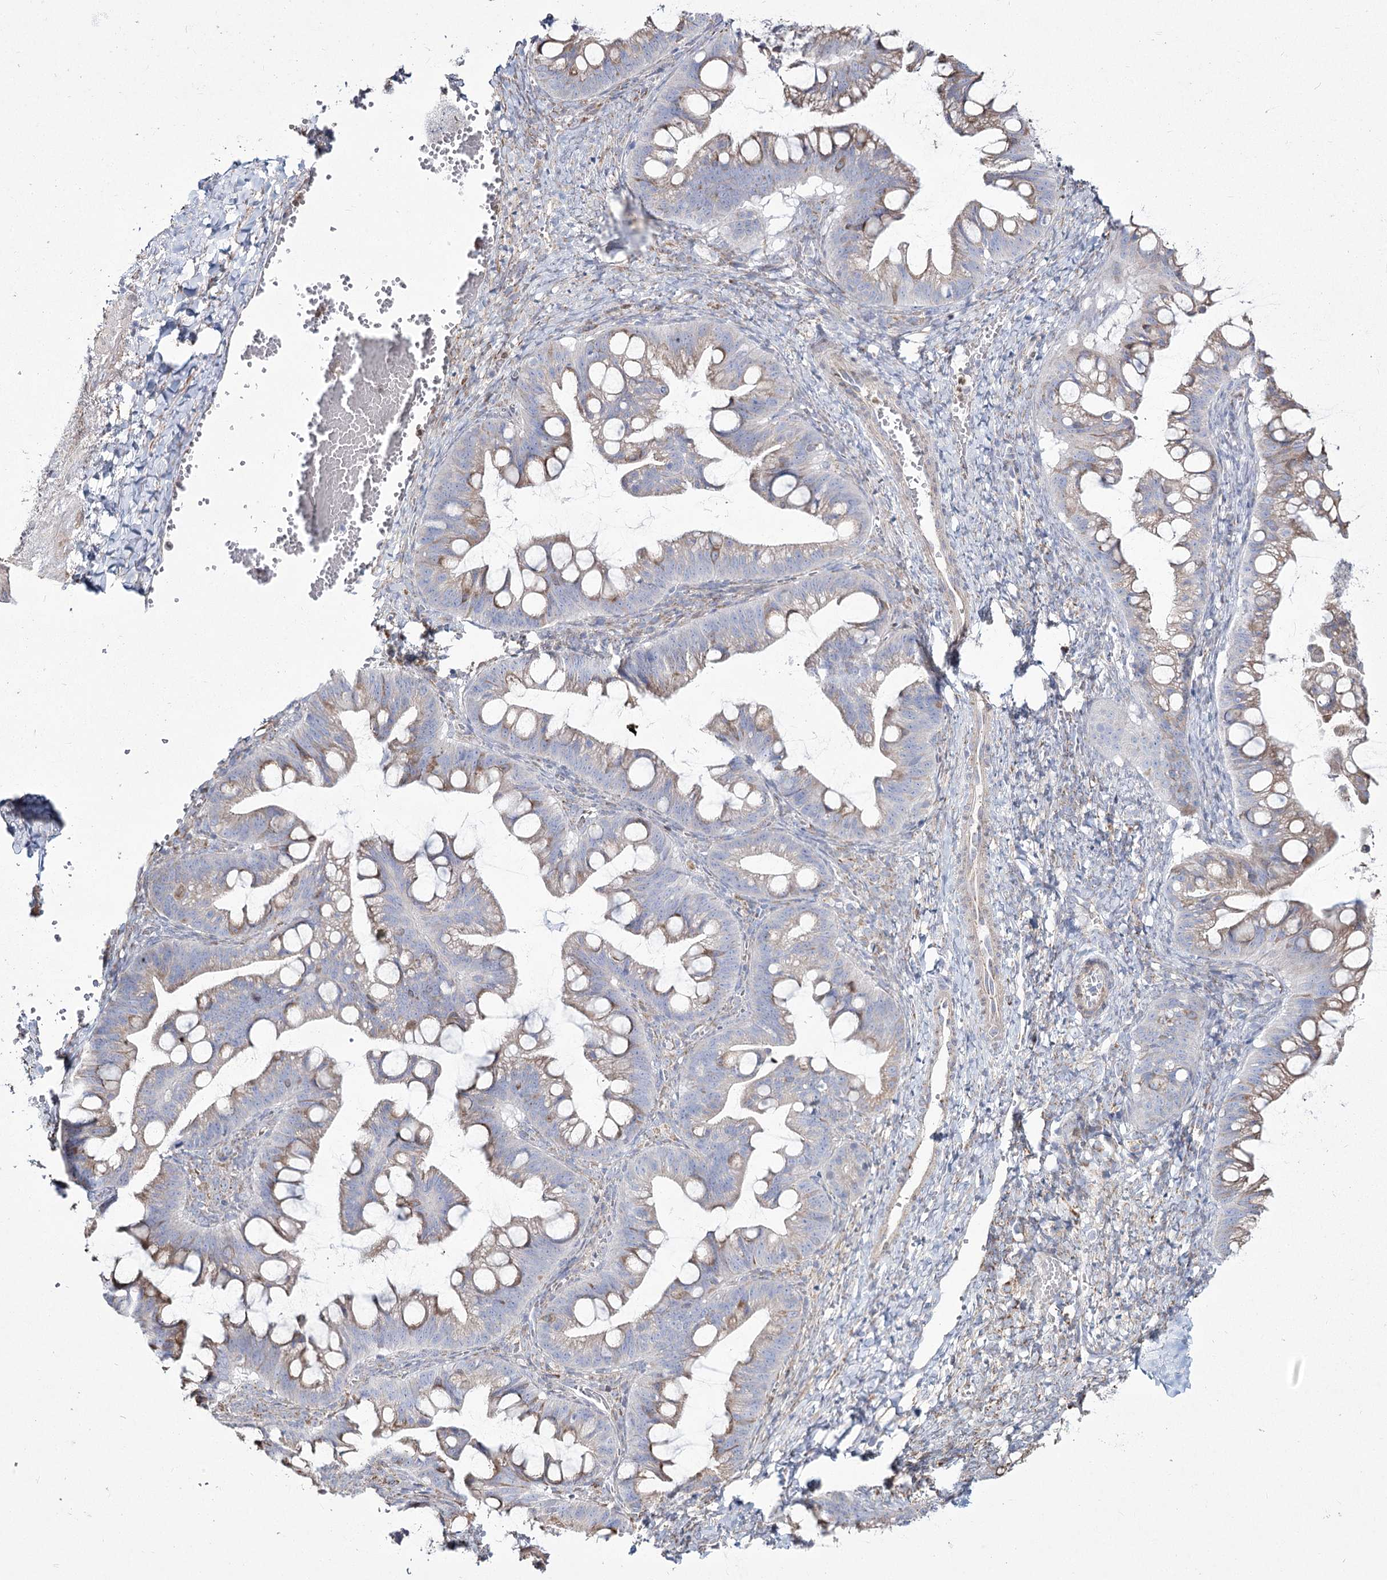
{"staining": {"intensity": "weak", "quantity": "25%-75%", "location": "cytoplasmic/membranous"}, "tissue": "ovarian cancer", "cell_type": "Tumor cells", "image_type": "cancer", "snomed": [{"axis": "morphology", "description": "Cystadenocarcinoma, mucinous, NOS"}, {"axis": "topography", "description": "Ovary"}], "caption": "IHC micrograph of ovarian cancer (mucinous cystadenocarcinoma) stained for a protein (brown), which reveals low levels of weak cytoplasmic/membranous positivity in approximately 25%-75% of tumor cells.", "gene": "ME3", "patient": {"sex": "female", "age": 73}}